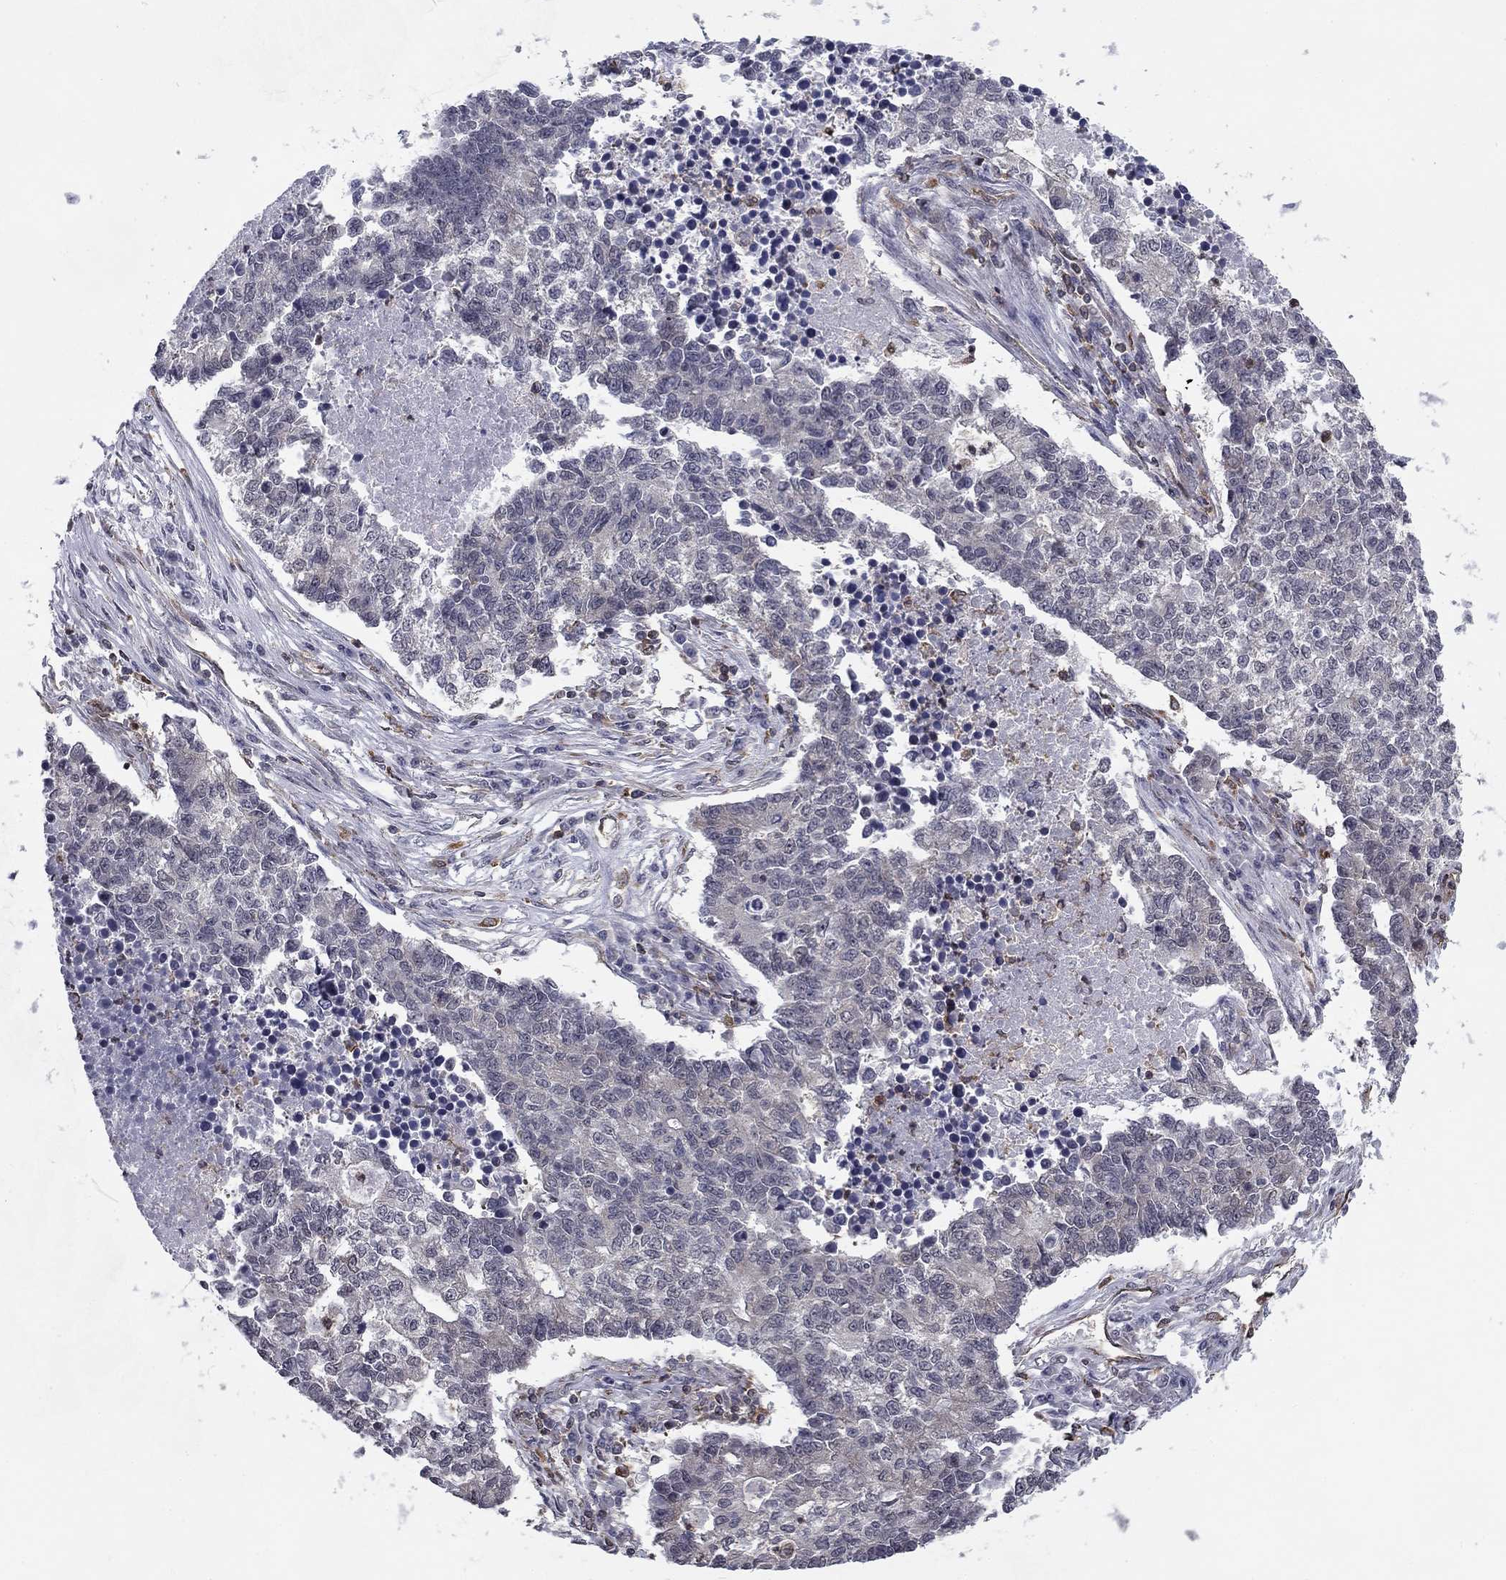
{"staining": {"intensity": "negative", "quantity": "none", "location": "none"}, "tissue": "lung cancer", "cell_type": "Tumor cells", "image_type": "cancer", "snomed": [{"axis": "morphology", "description": "Adenocarcinoma, NOS"}, {"axis": "topography", "description": "Lung"}], "caption": "Lung cancer (adenocarcinoma) stained for a protein using IHC shows no positivity tumor cells.", "gene": "PLCB2", "patient": {"sex": "male", "age": 57}}